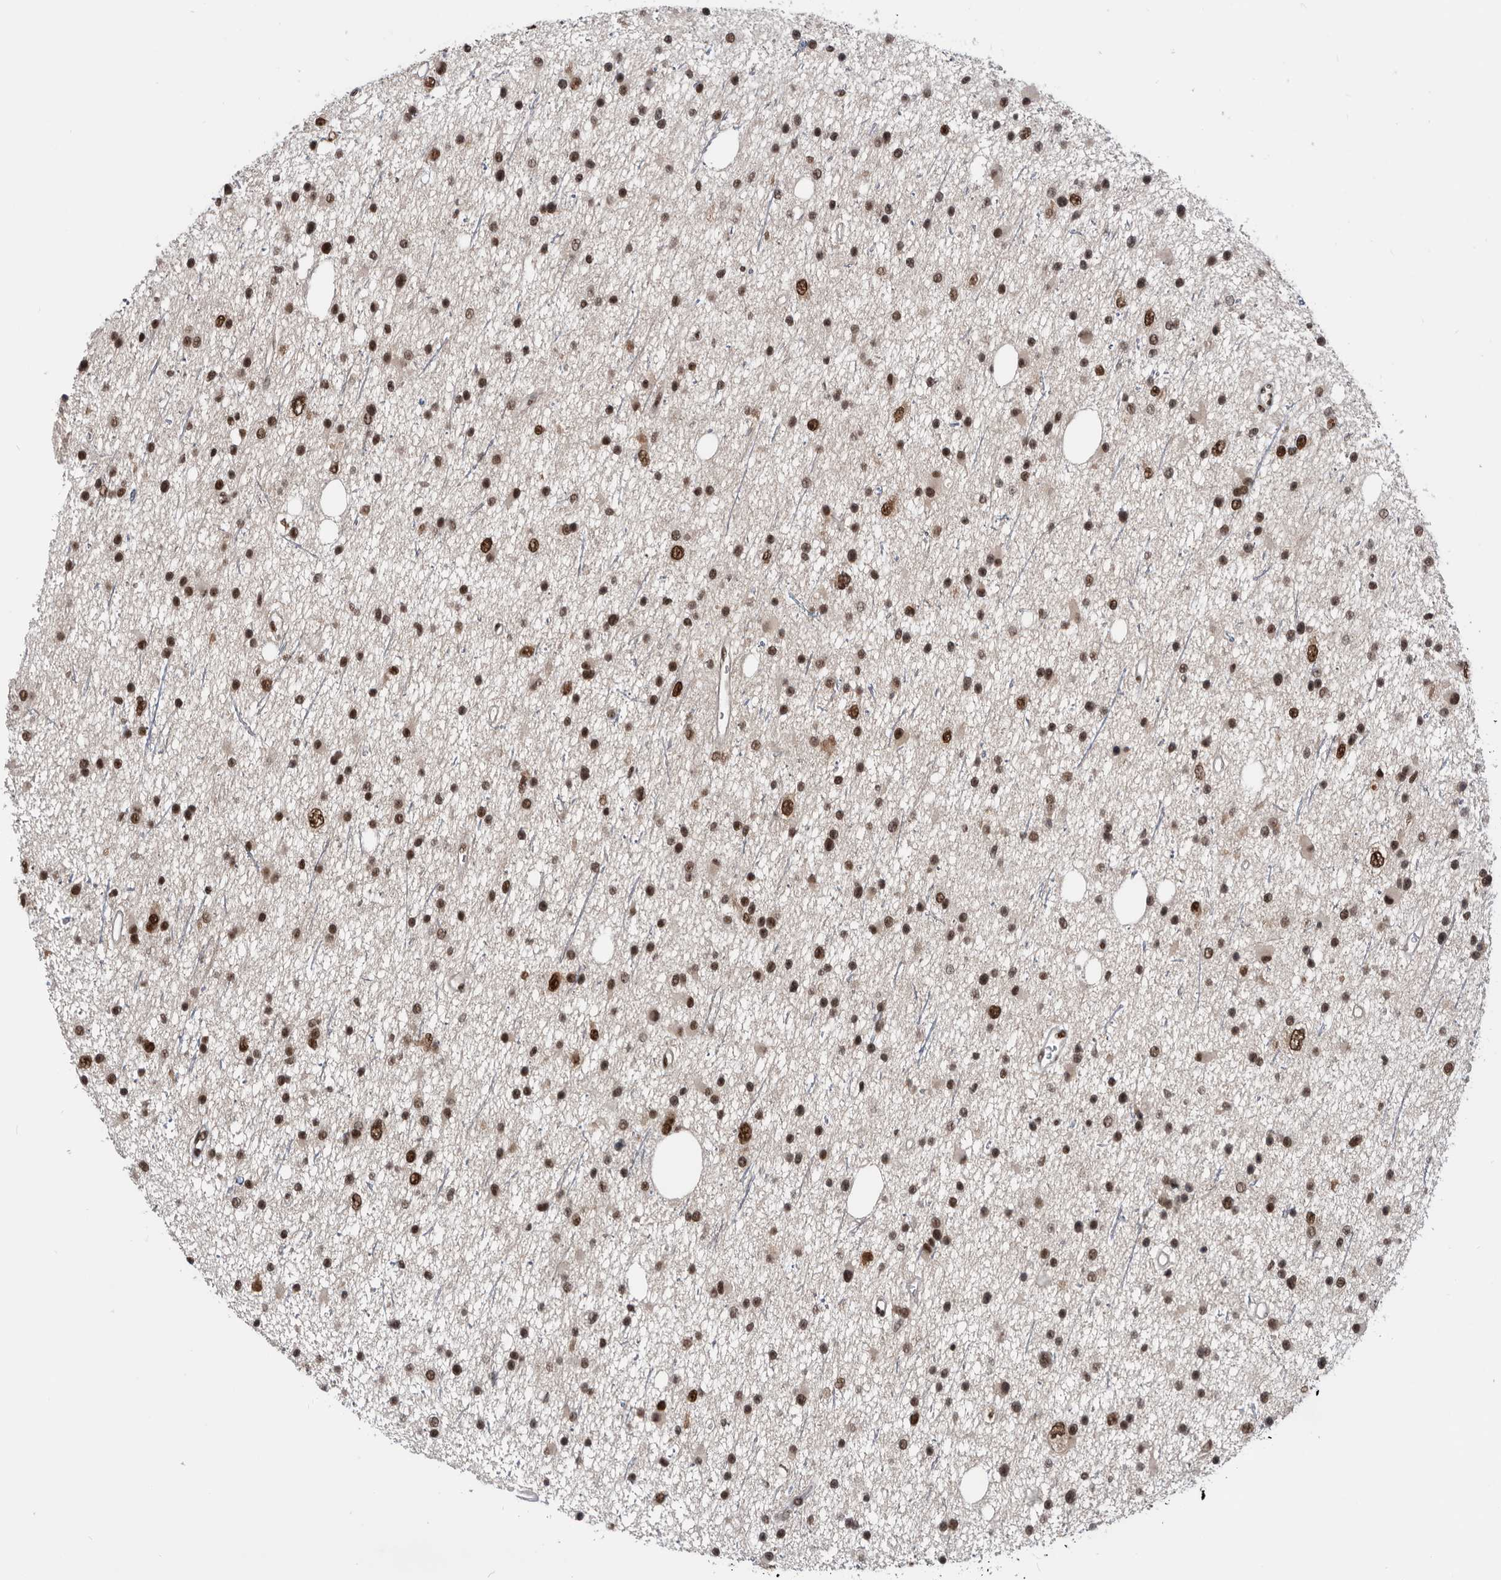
{"staining": {"intensity": "strong", "quantity": ">75%", "location": "nuclear"}, "tissue": "glioma", "cell_type": "Tumor cells", "image_type": "cancer", "snomed": [{"axis": "morphology", "description": "Glioma, malignant, Low grade"}, {"axis": "topography", "description": "Cerebral cortex"}], "caption": "Approximately >75% of tumor cells in low-grade glioma (malignant) reveal strong nuclear protein positivity as visualized by brown immunohistochemical staining.", "gene": "ZNF260", "patient": {"sex": "female", "age": 39}}